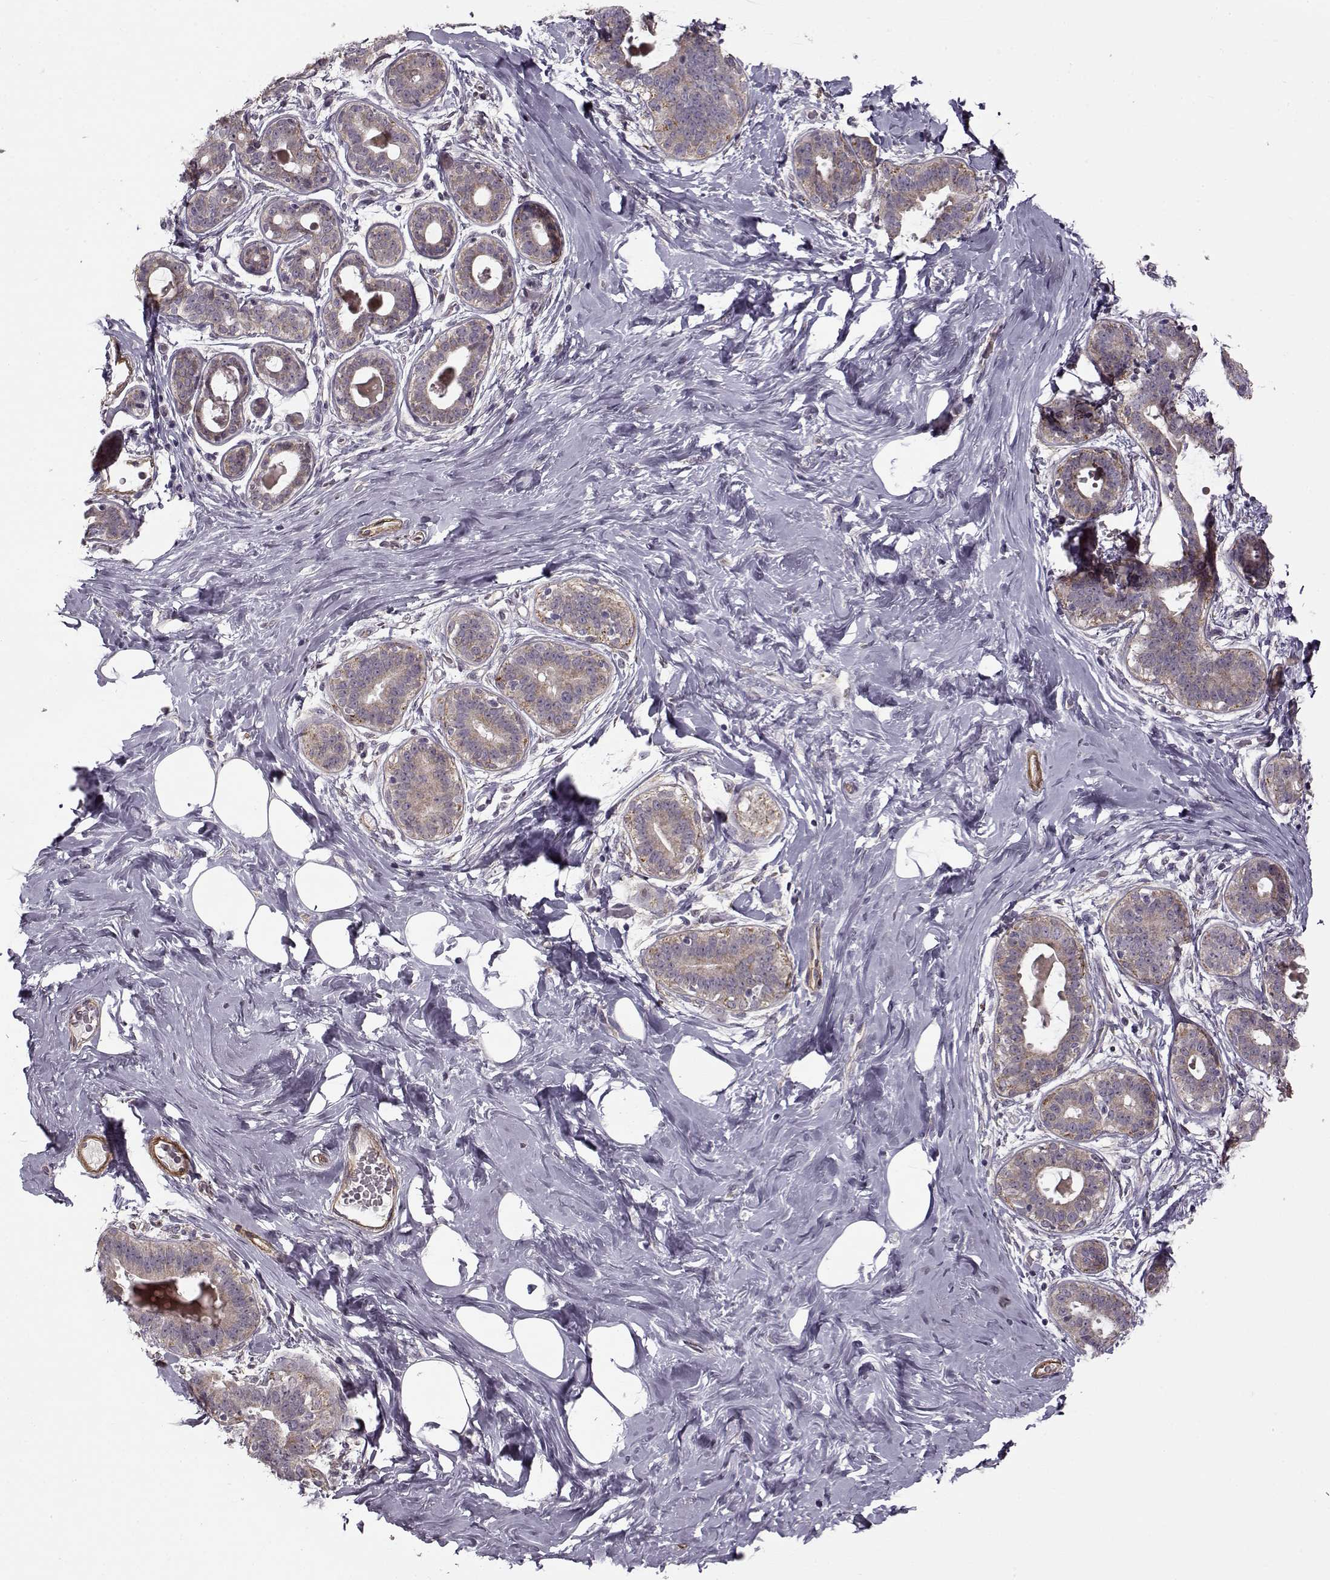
{"staining": {"intensity": "negative", "quantity": "none", "location": "none"}, "tissue": "breast", "cell_type": "Adipocytes", "image_type": "normal", "snomed": [{"axis": "morphology", "description": "Normal tissue, NOS"}, {"axis": "topography", "description": "Skin"}, {"axis": "topography", "description": "Breast"}], "caption": "This is an immunohistochemistry (IHC) histopathology image of unremarkable human breast. There is no expression in adipocytes.", "gene": "LAMB2", "patient": {"sex": "female", "age": 43}}